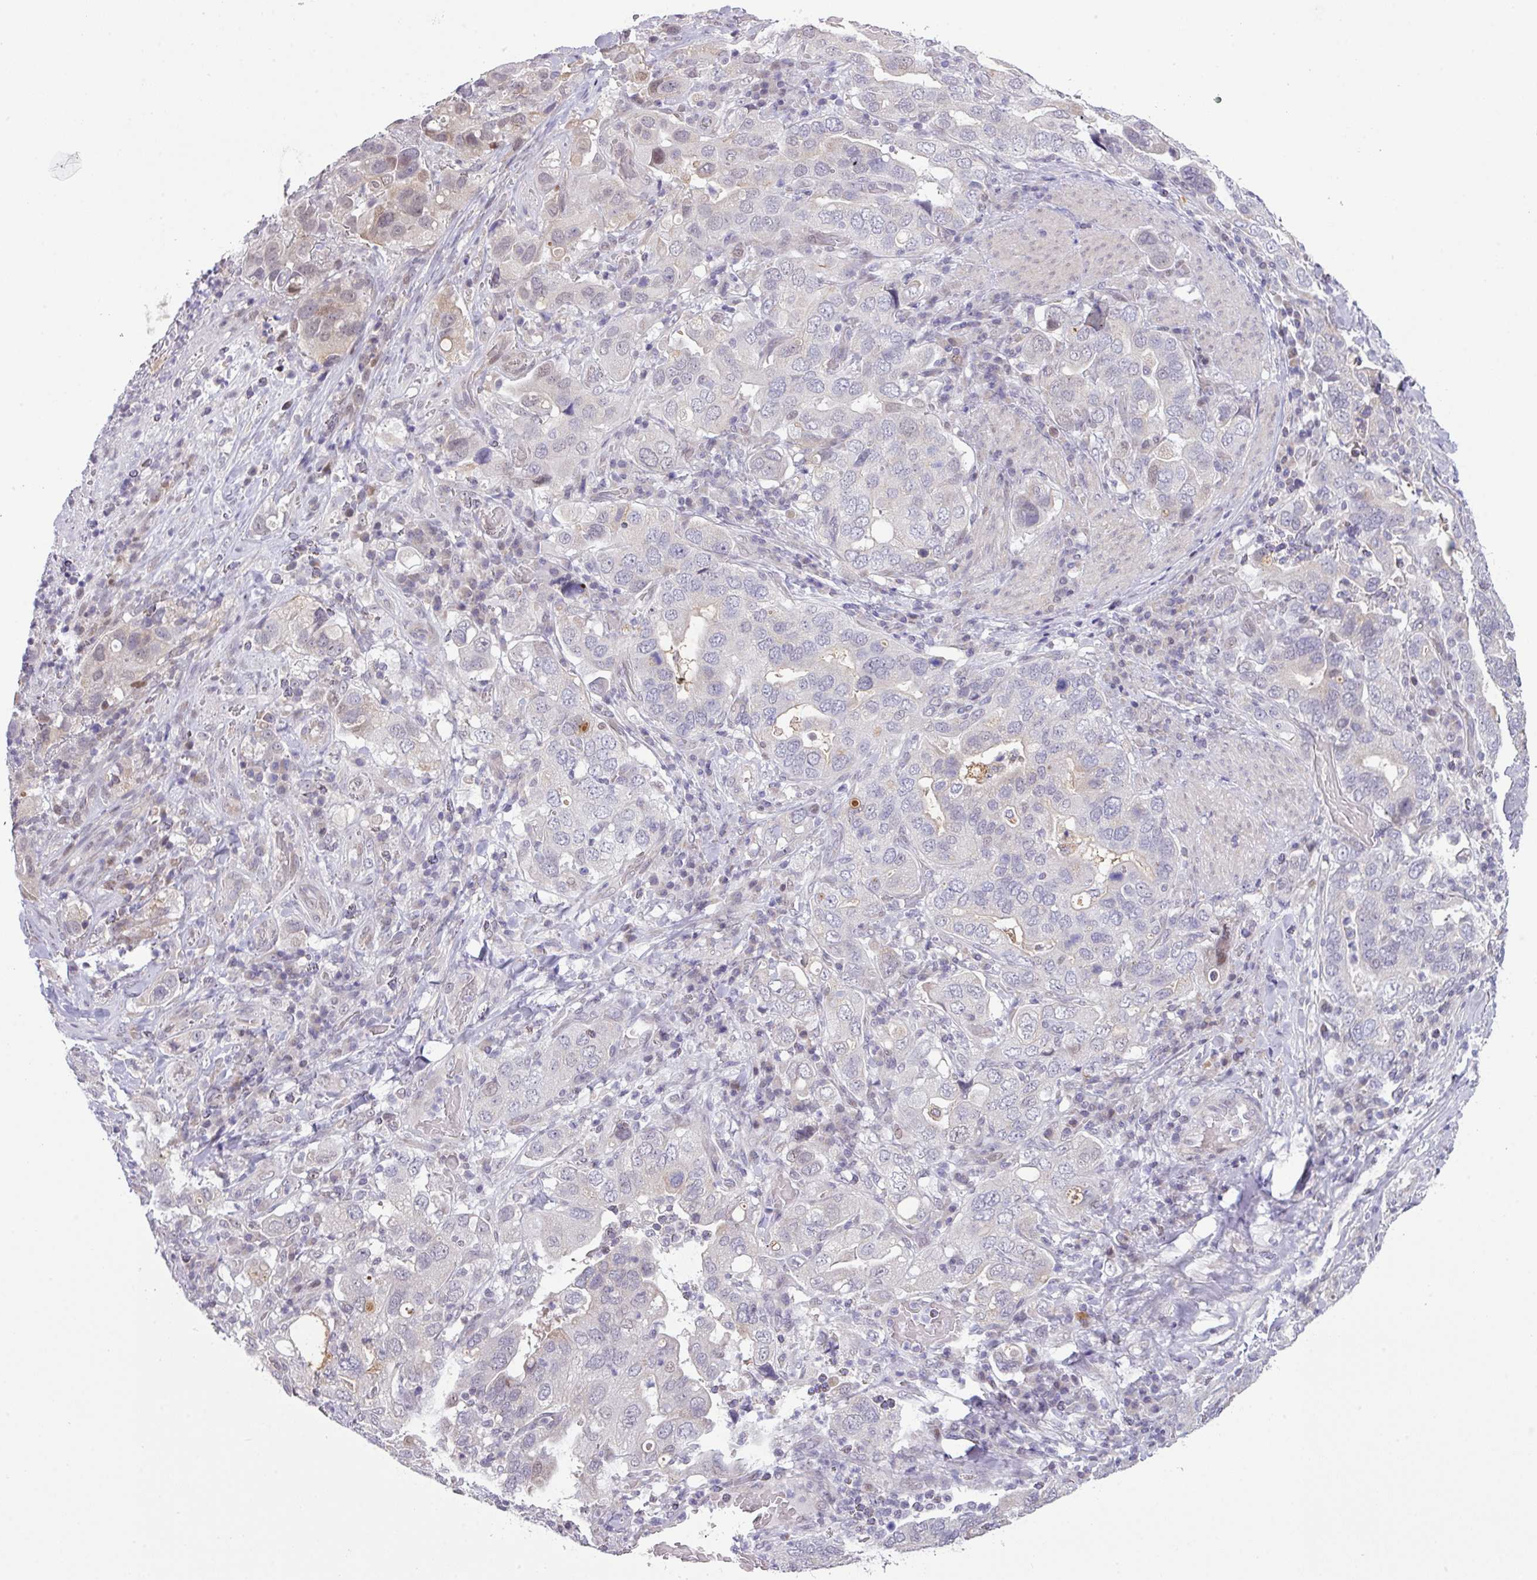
{"staining": {"intensity": "negative", "quantity": "none", "location": "none"}, "tissue": "stomach cancer", "cell_type": "Tumor cells", "image_type": "cancer", "snomed": [{"axis": "morphology", "description": "Adenocarcinoma, NOS"}, {"axis": "topography", "description": "Stomach, upper"}], "caption": "DAB (3,3'-diaminobenzidine) immunohistochemical staining of stomach cancer shows no significant positivity in tumor cells.", "gene": "ANKRD13B", "patient": {"sex": "male", "age": 62}}